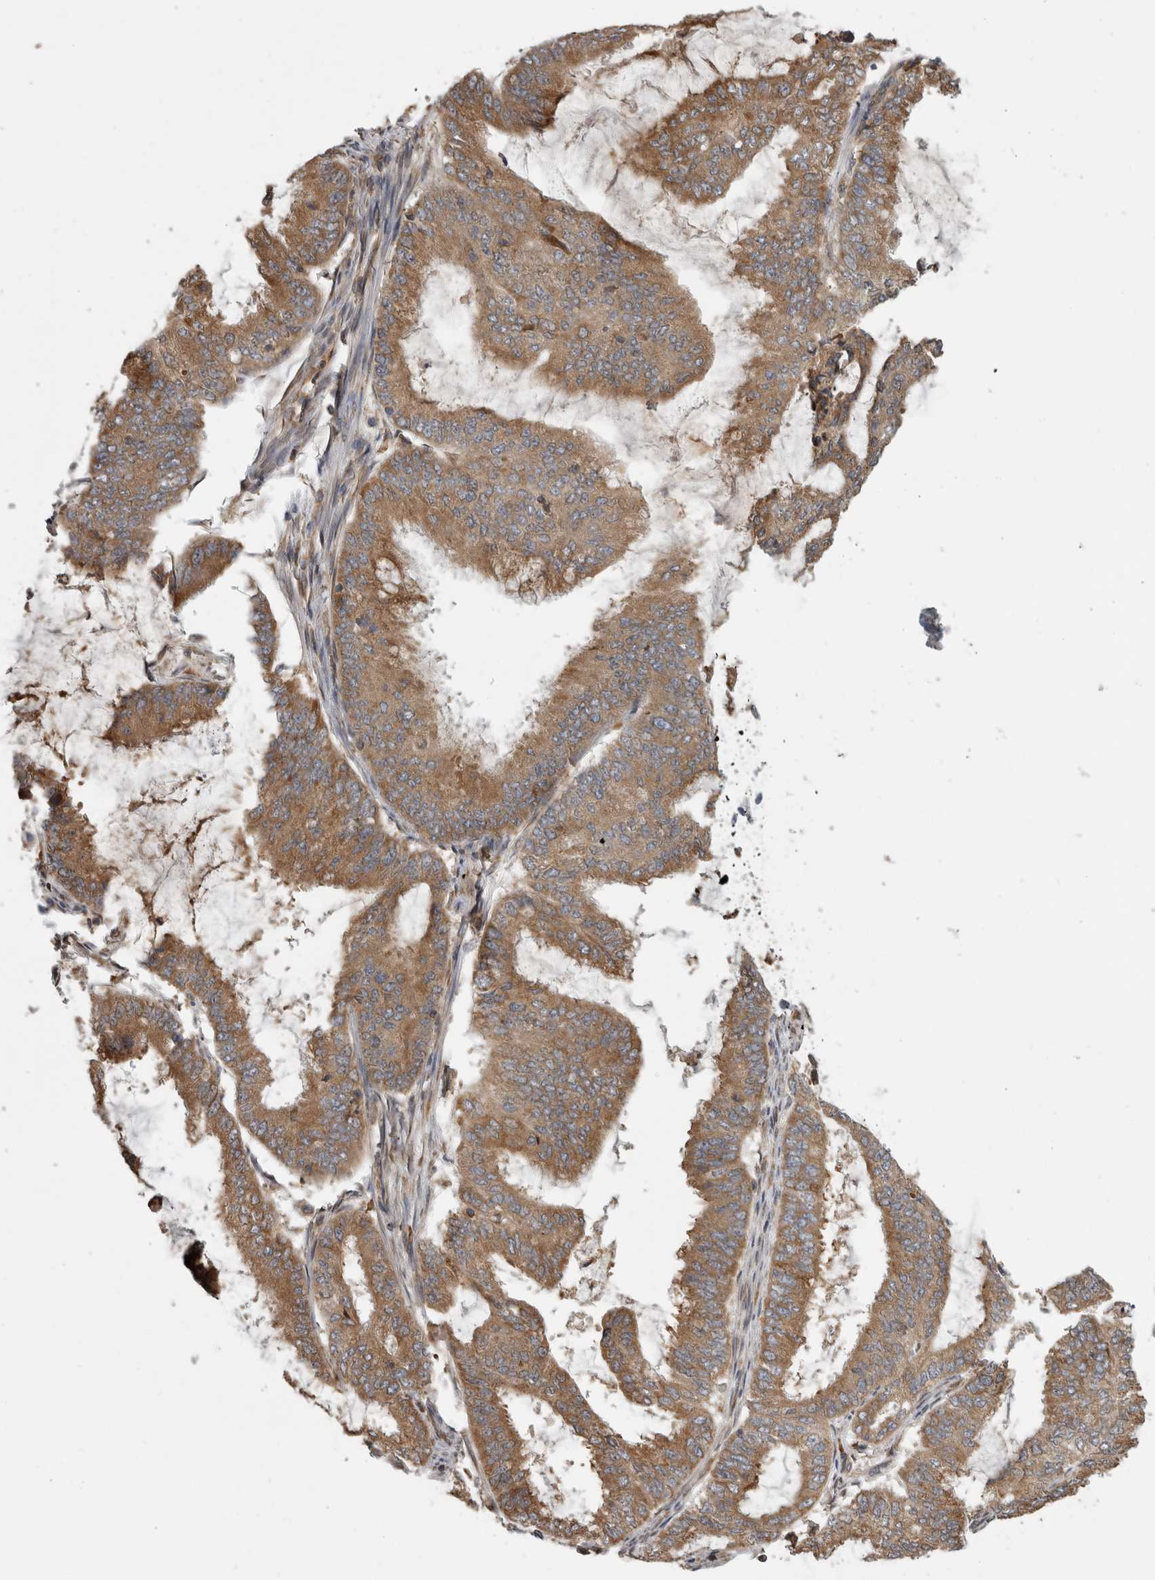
{"staining": {"intensity": "moderate", "quantity": ">75%", "location": "cytoplasmic/membranous"}, "tissue": "endometrial cancer", "cell_type": "Tumor cells", "image_type": "cancer", "snomed": [{"axis": "morphology", "description": "Adenocarcinoma, NOS"}, {"axis": "topography", "description": "Endometrium"}], "caption": "Human endometrial adenocarcinoma stained for a protein (brown) demonstrates moderate cytoplasmic/membranous positive staining in approximately >75% of tumor cells.", "gene": "PARP6", "patient": {"sex": "female", "age": 49}}